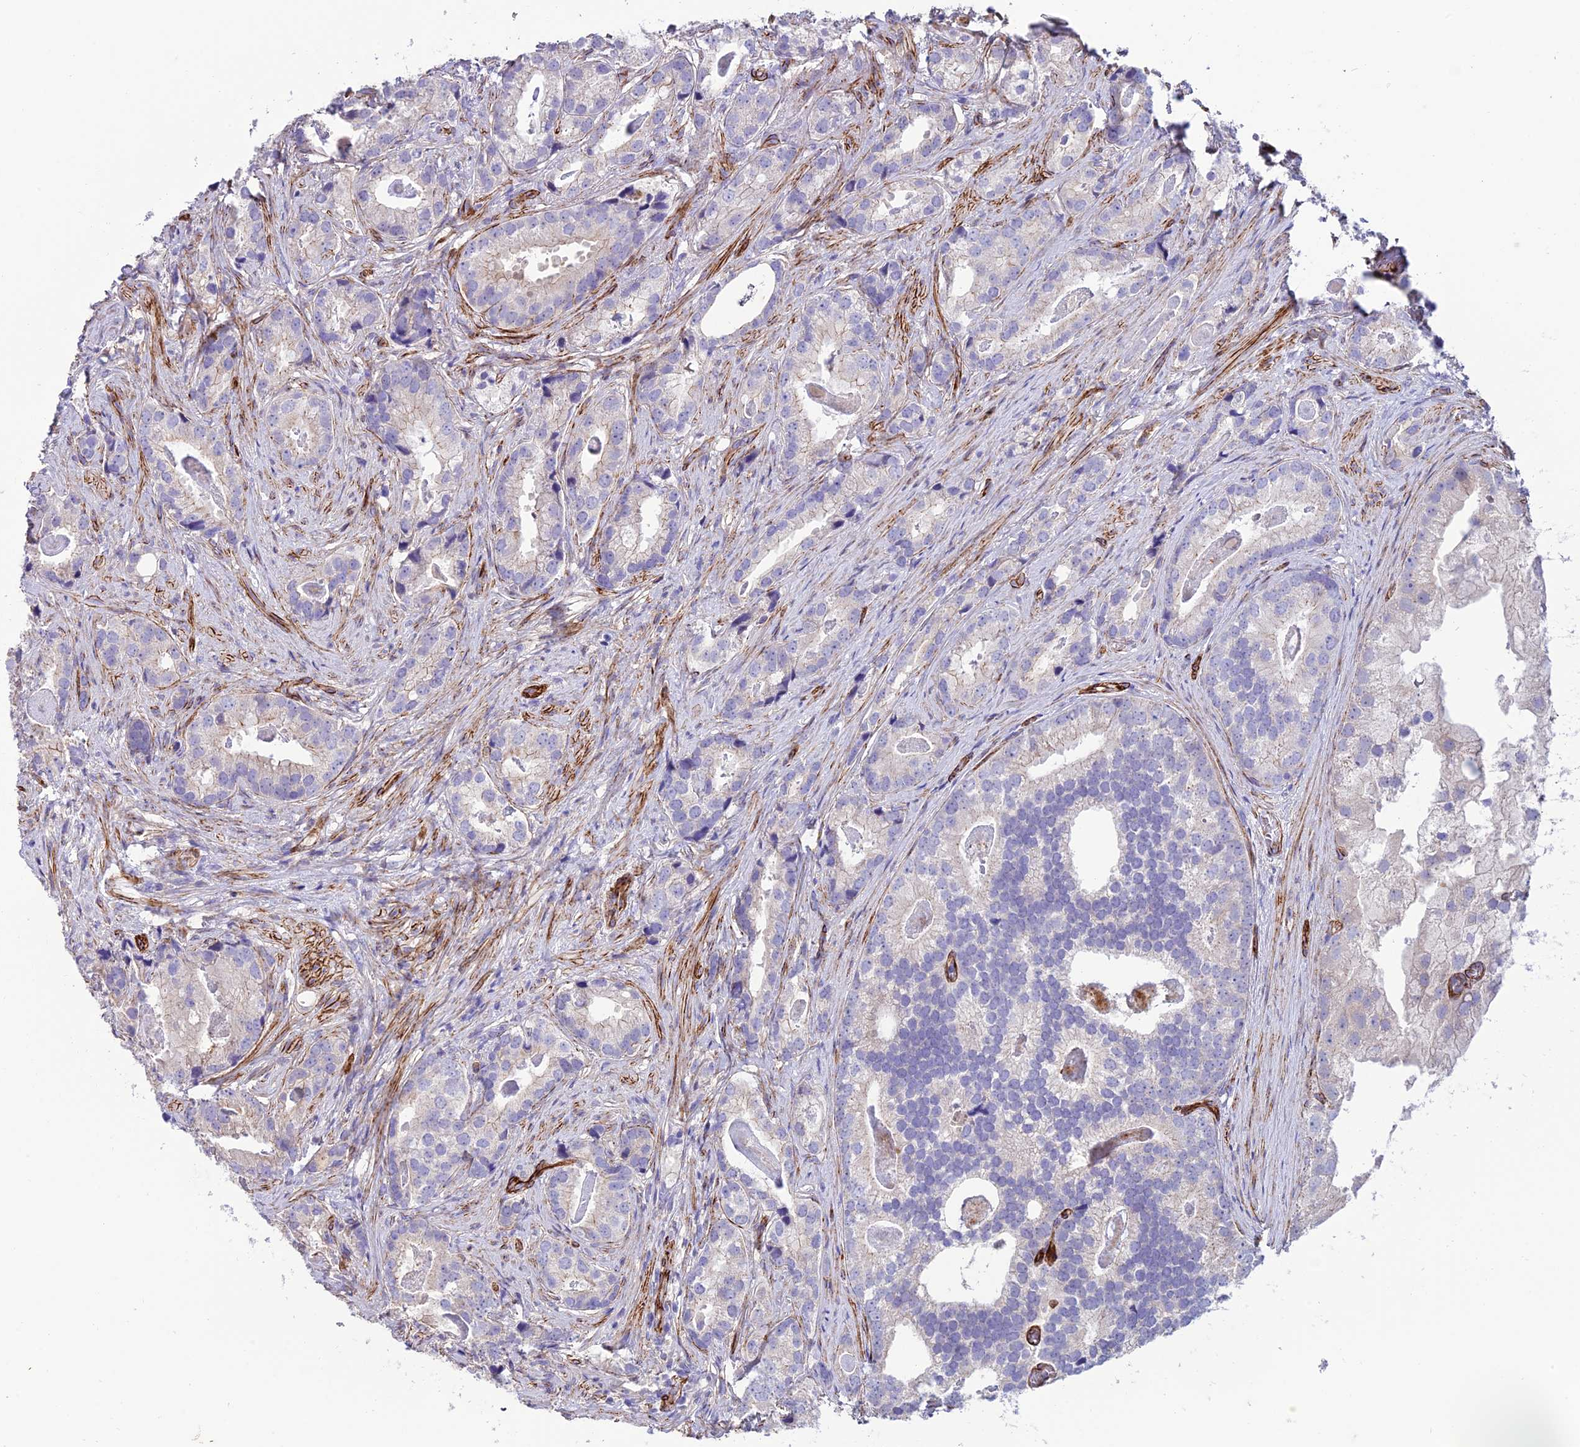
{"staining": {"intensity": "negative", "quantity": "none", "location": "none"}, "tissue": "prostate cancer", "cell_type": "Tumor cells", "image_type": "cancer", "snomed": [{"axis": "morphology", "description": "Adenocarcinoma, Low grade"}, {"axis": "topography", "description": "Prostate"}], "caption": "Photomicrograph shows no protein staining in tumor cells of prostate cancer (adenocarcinoma (low-grade)) tissue.", "gene": "REX1BD", "patient": {"sex": "male", "age": 71}}